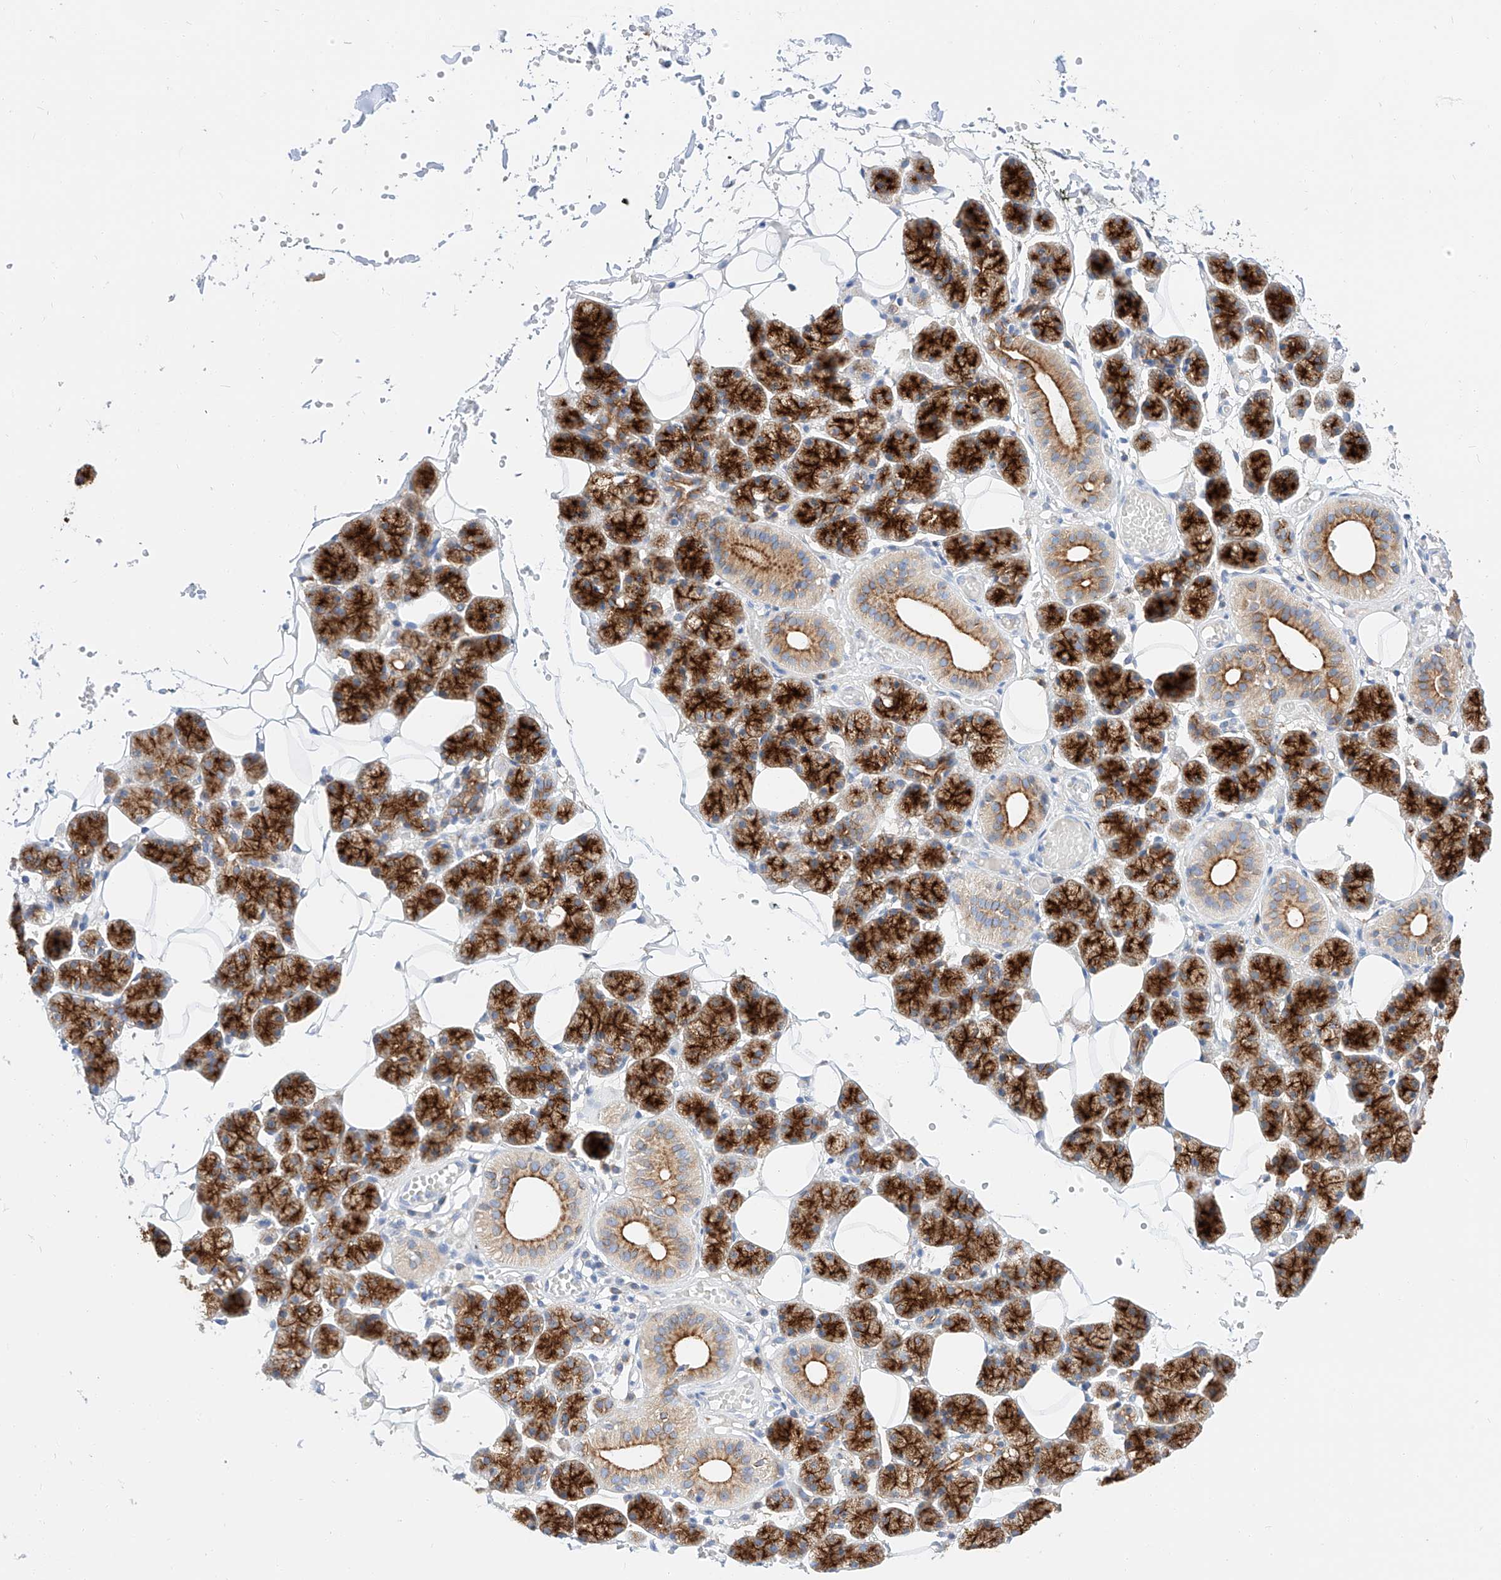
{"staining": {"intensity": "strong", "quantity": ">75%", "location": "cytoplasmic/membranous"}, "tissue": "salivary gland", "cell_type": "Glandular cells", "image_type": "normal", "snomed": [{"axis": "morphology", "description": "Normal tissue, NOS"}, {"axis": "topography", "description": "Salivary gland"}], "caption": "Salivary gland was stained to show a protein in brown. There is high levels of strong cytoplasmic/membranous positivity in approximately >75% of glandular cells. (DAB IHC with brightfield microscopy, high magnification).", "gene": "MAP7", "patient": {"sex": "female", "age": 33}}